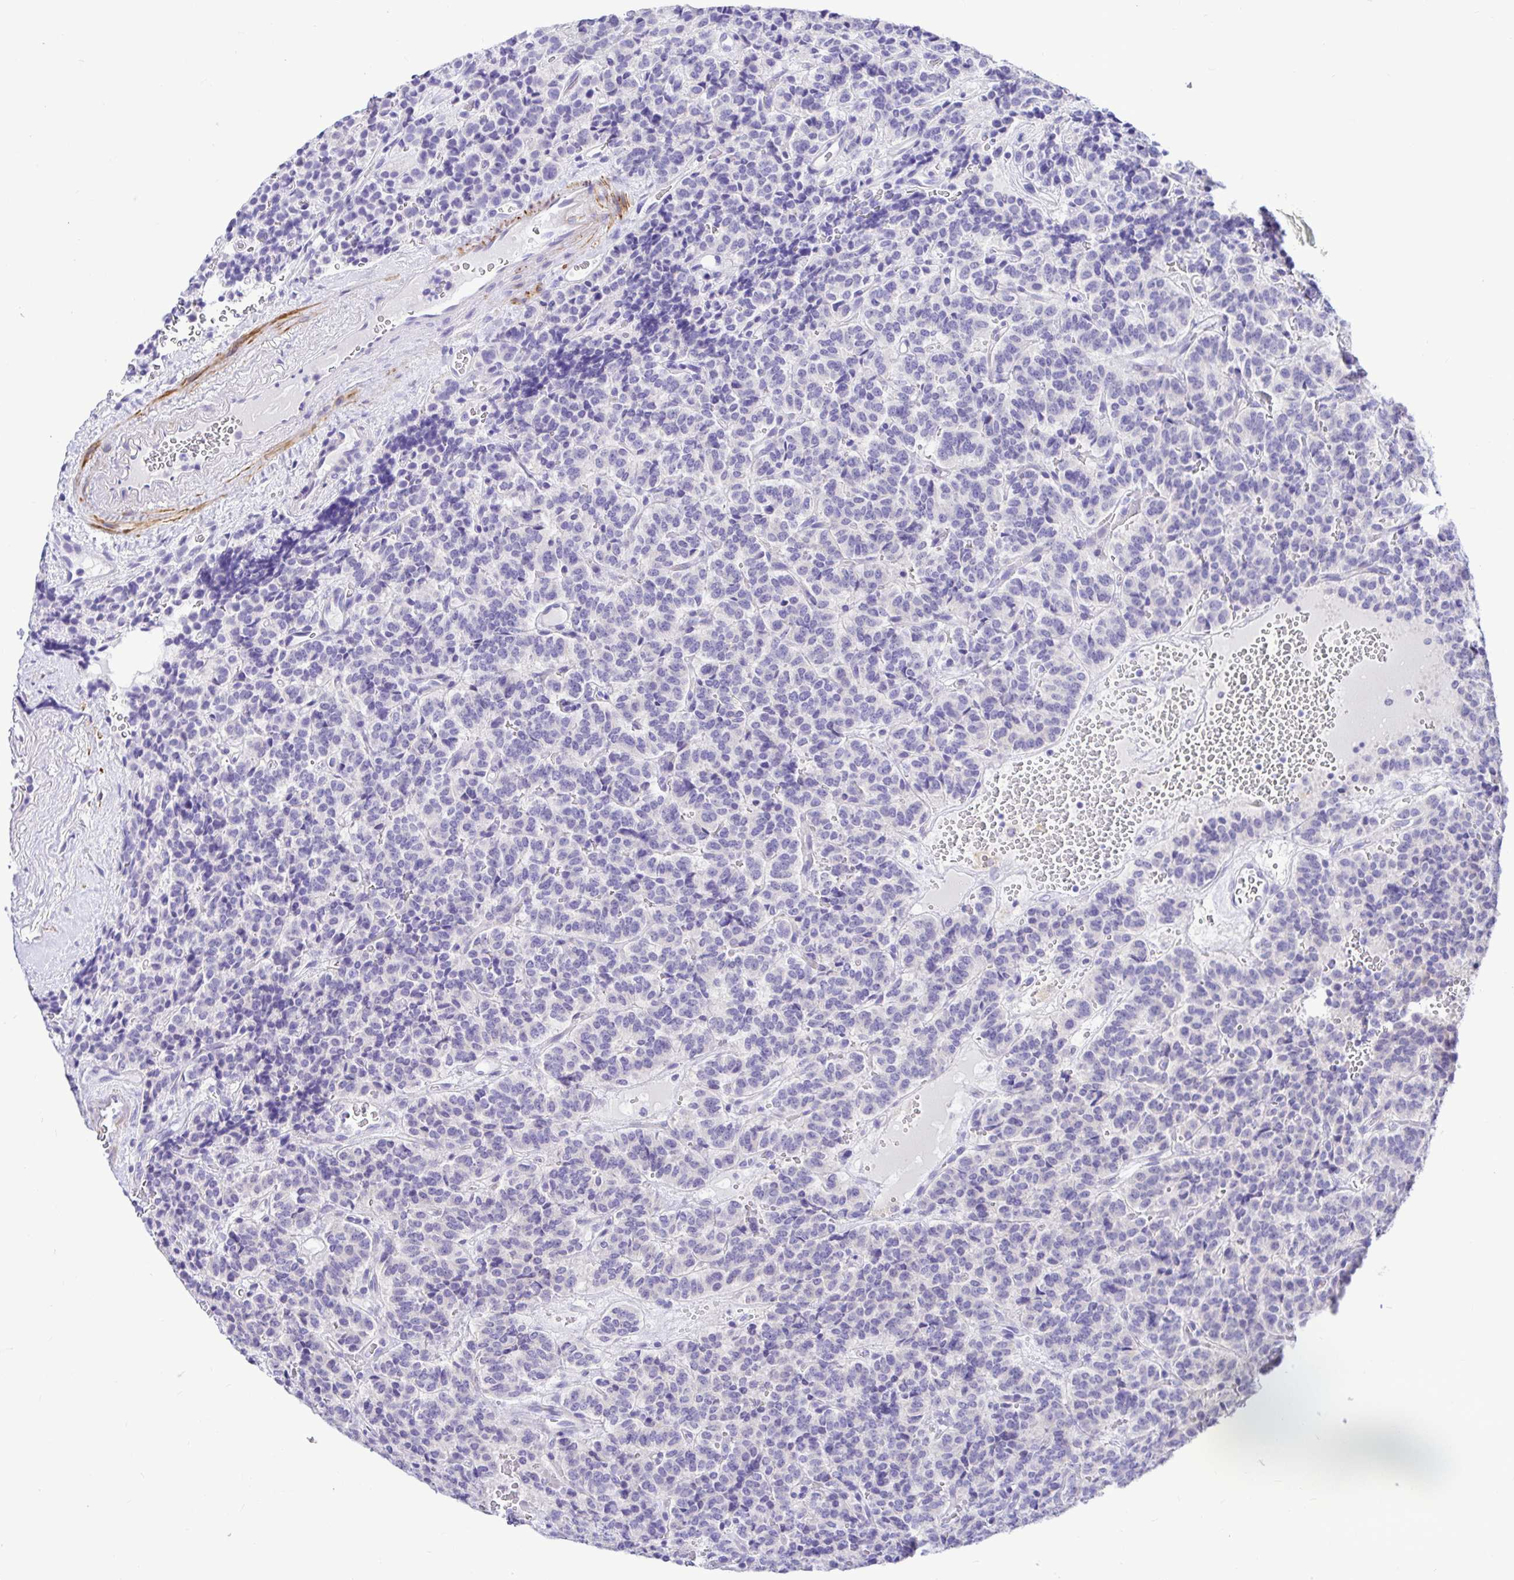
{"staining": {"intensity": "negative", "quantity": "none", "location": "none"}, "tissue": "carcinoid", "cell_type": "Tumor cells", "image_type": "cancer", "snomed": [{"axis": "morphology", "description": "Carcinoid, malignant, NOS"}, {"axis": "topography", "description": "Pancreas"}], "caption": "A photomicrograph of carcinoid stained for a protein demonstrates no brown staining in tumor cells.", "gene": "BACE2", "patient": {"sex": "male", "age": 36}}